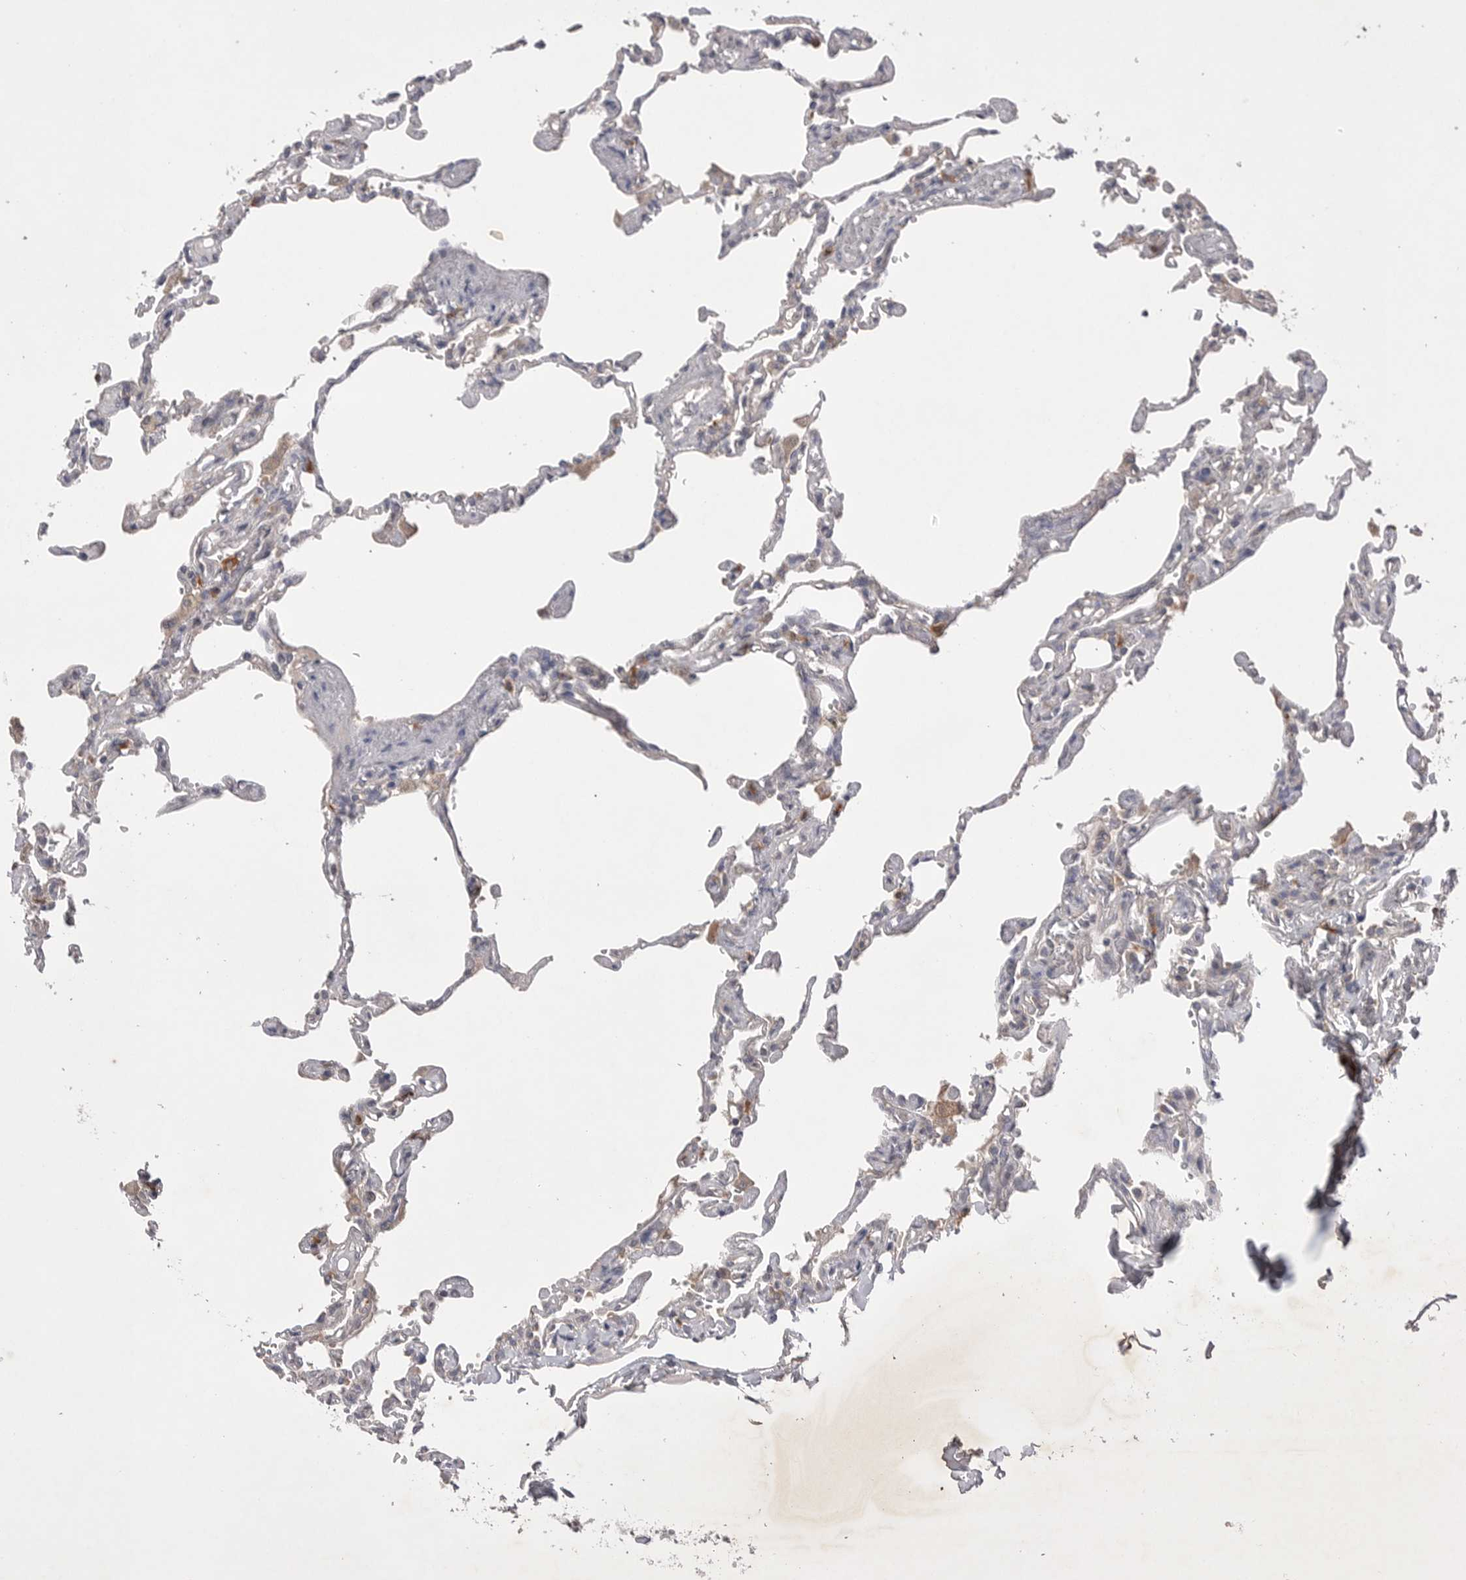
{"staining": {"intensity": "negative", "quantity": "none", "location": "none"}, "tissue": "lung", "cell_type": "Alveolar cells", "image_type": "normal", "snomed": [{"axis": "morphology", "description": "Normal tissue, NOS"}, {"axis": "topography", "description": "Lung"}], "caption": "DAB immunohistochemical staining of normal lung shows no significant staining in alveolar cells.", "gene": "VAC14", "patient": {"sex": "male", "age": 21}}